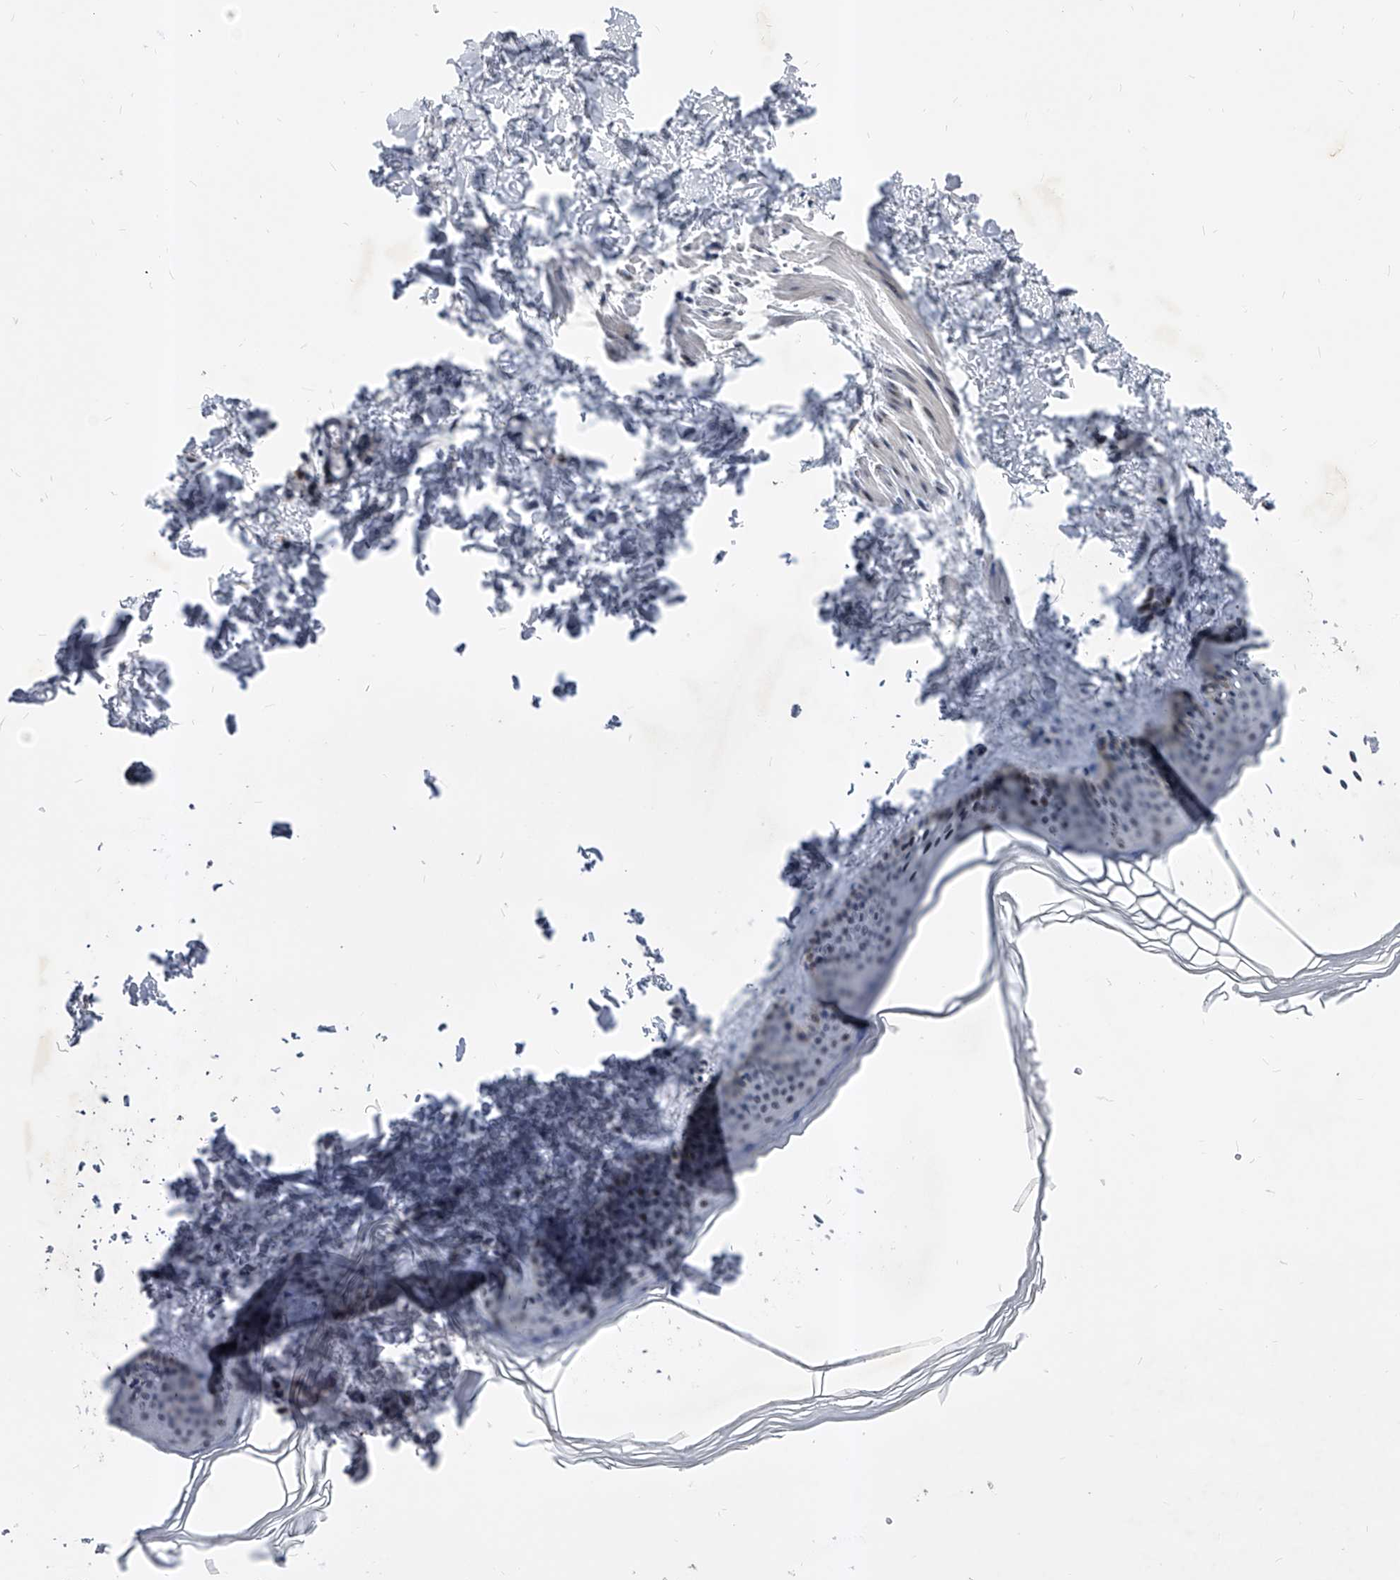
{"staining": {"intensity": "negative", "quantity": "none", "location": "none"}, "tissue": "skin", "cell_type": "Fibroblasts", "image_type": "normal", "snomed": [{"axis": "morphology", "description": "Normal tissue, NOS"}, {"axis": "topography", "description": "Skin"}], "caption": "The image reveals no staining of fibroblasts in normal skin.", "gene": "TESK2", "patient": {"sex": "female", "age": 27}}